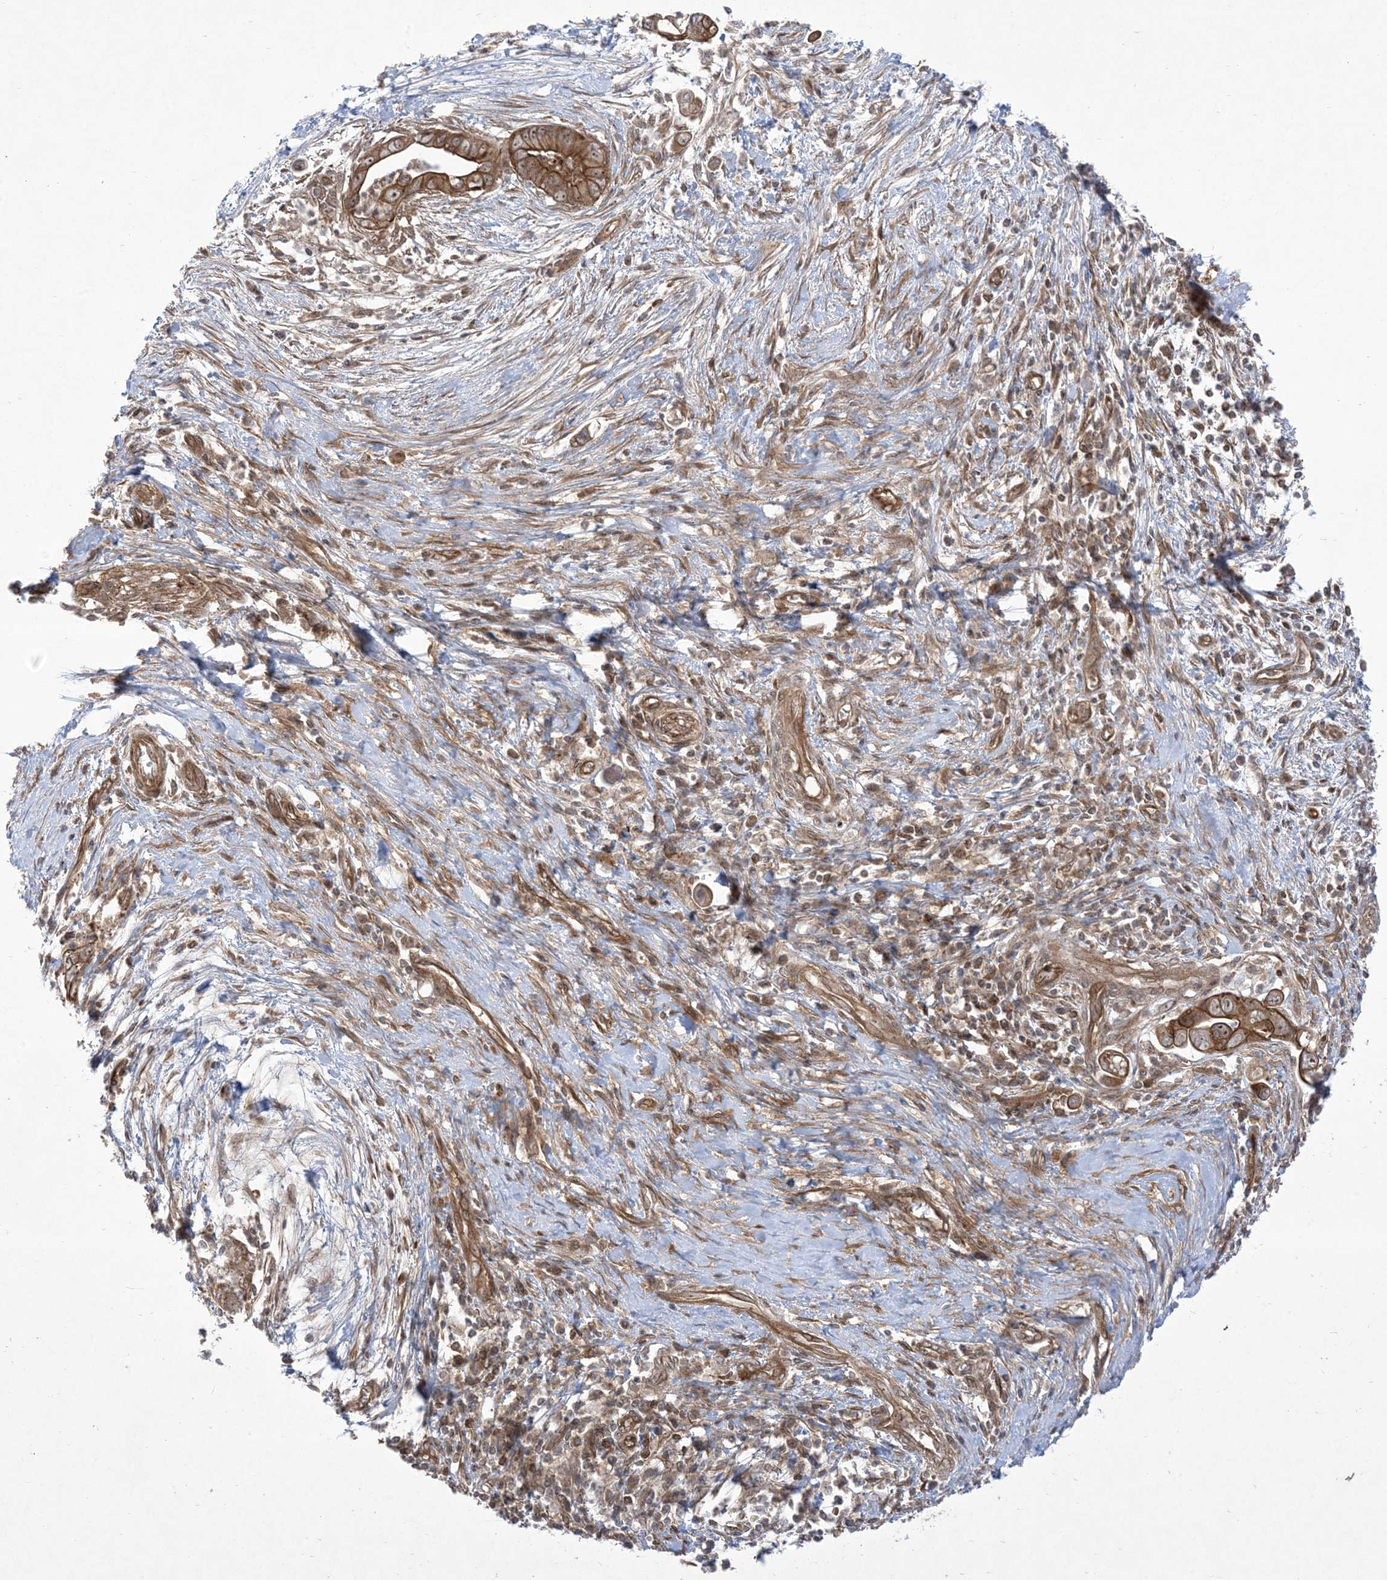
{"staining": {"intensity": "strong", "quantity": ">75%", "location": "cytoplasmic/membranous,nuclear"}, "tissue": "pancreatic cancer", "cell_type": "Tumor cells", "image_type": "cancer", "snomed": [{"axis": "morphology", "description": "Adenocarcinoma, NOS"}, {"axis": "topography", "description": "Pancreas"}], "caption": "The immunohistochemical stain labels strong cytoplasmic/membranous and nuclear positivity in tumor cells of pancreatic adenocarcinoma tissue. (DAB IHC, brown staining for protein, blue staining for nuclei).", "gene": "SOGA3", "patient": {"sex": "male", "age": 75}}